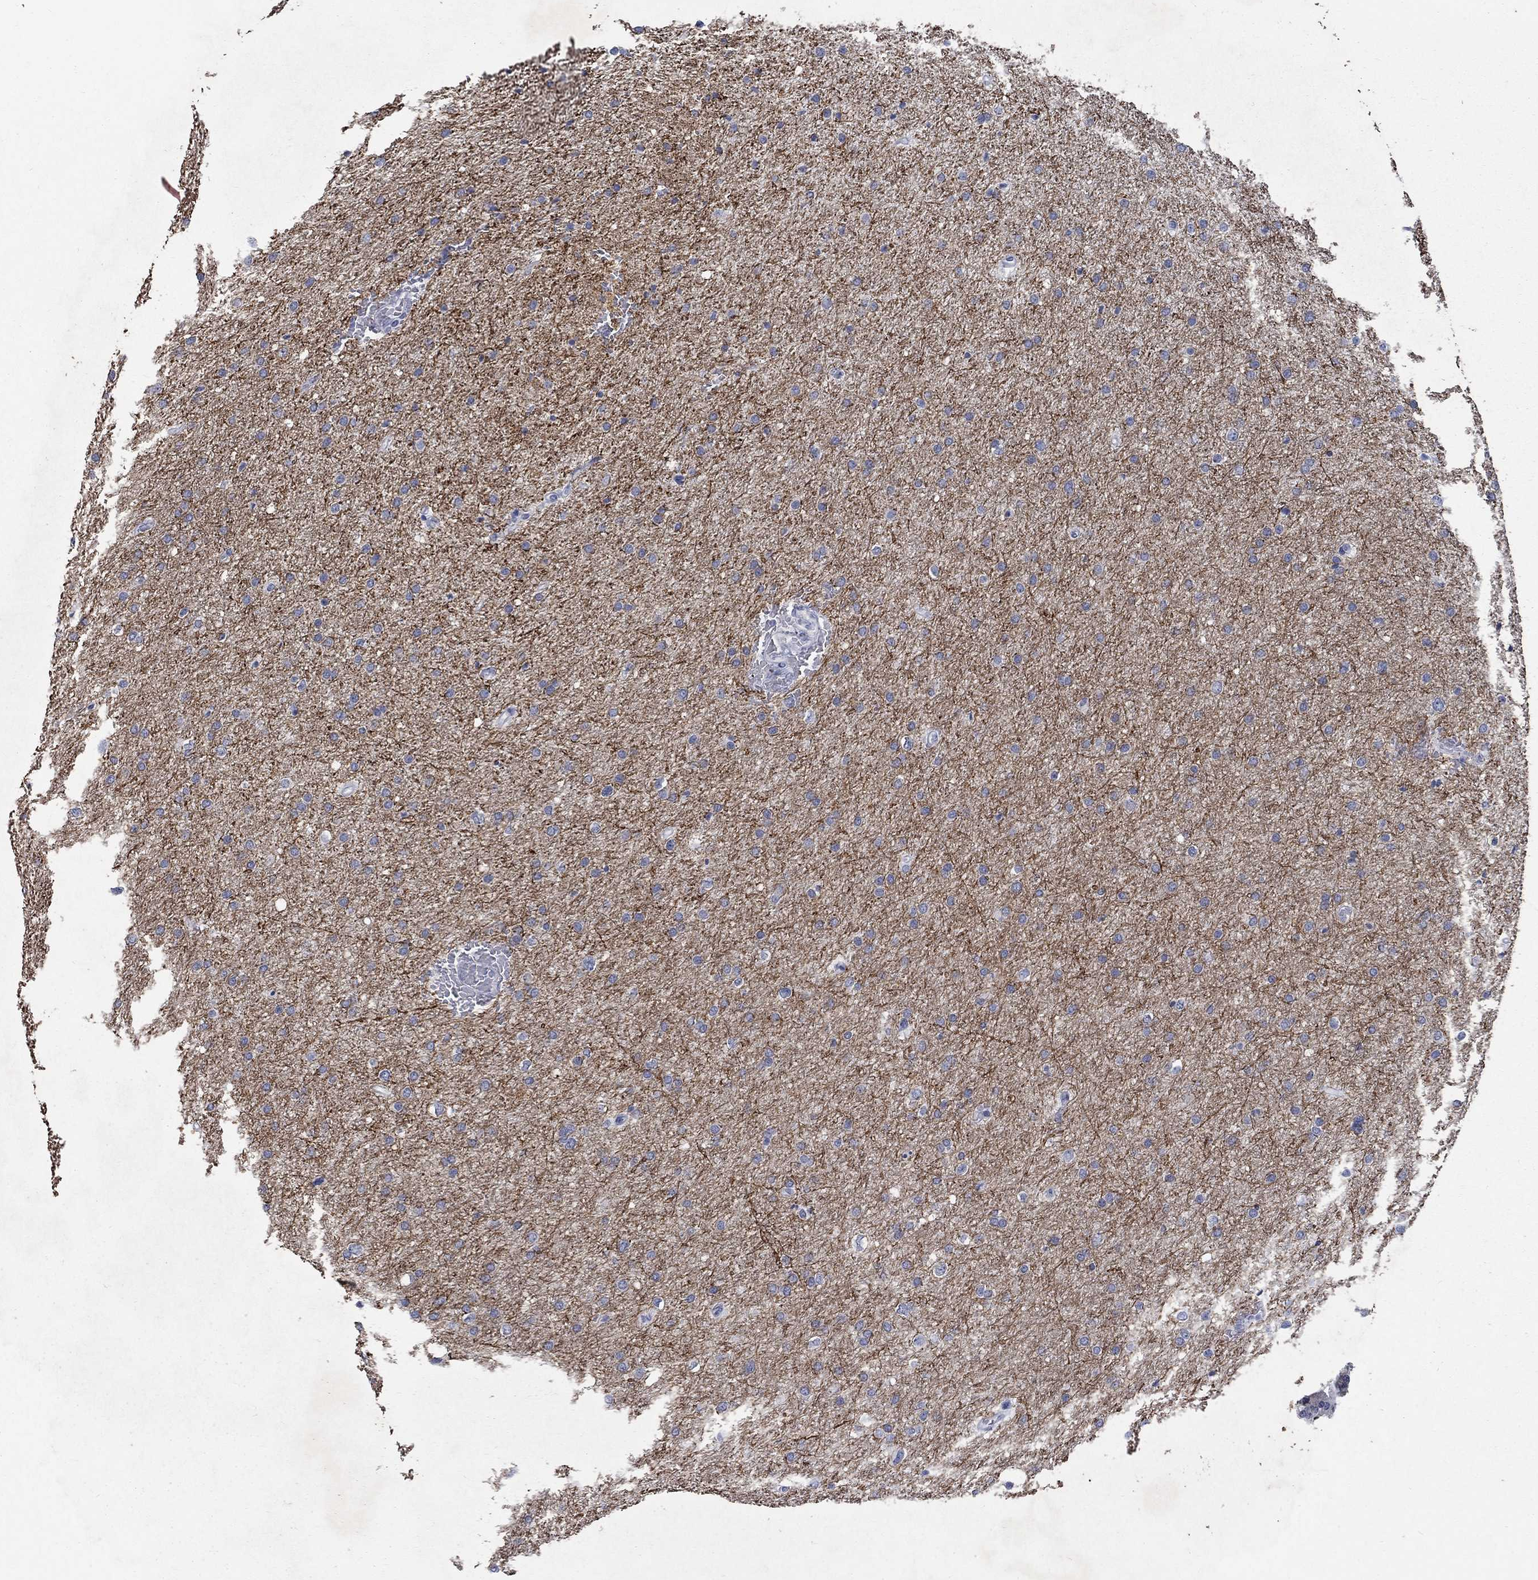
{"staining": {"intensity": "negative", "quantity": "none", "location": "none"}, "tissue": "glioma", "cell_type": "Tumor cells", "image_type": "cancer", "snomed": [{"axis": "morphology", "description": "Glioma, malignant, Low grade"}, {"axis": "topography", "description": "Brain"}], "caption": "This histopathology image is of malignant low-grade glioma stained with immunohistochemistry to label a protein in brown with the nuclei are counter-stained blue. There is no positivity in tumor cells.", "gene": "RFTN2", "patient": {"sex": "female", "age": 37}}